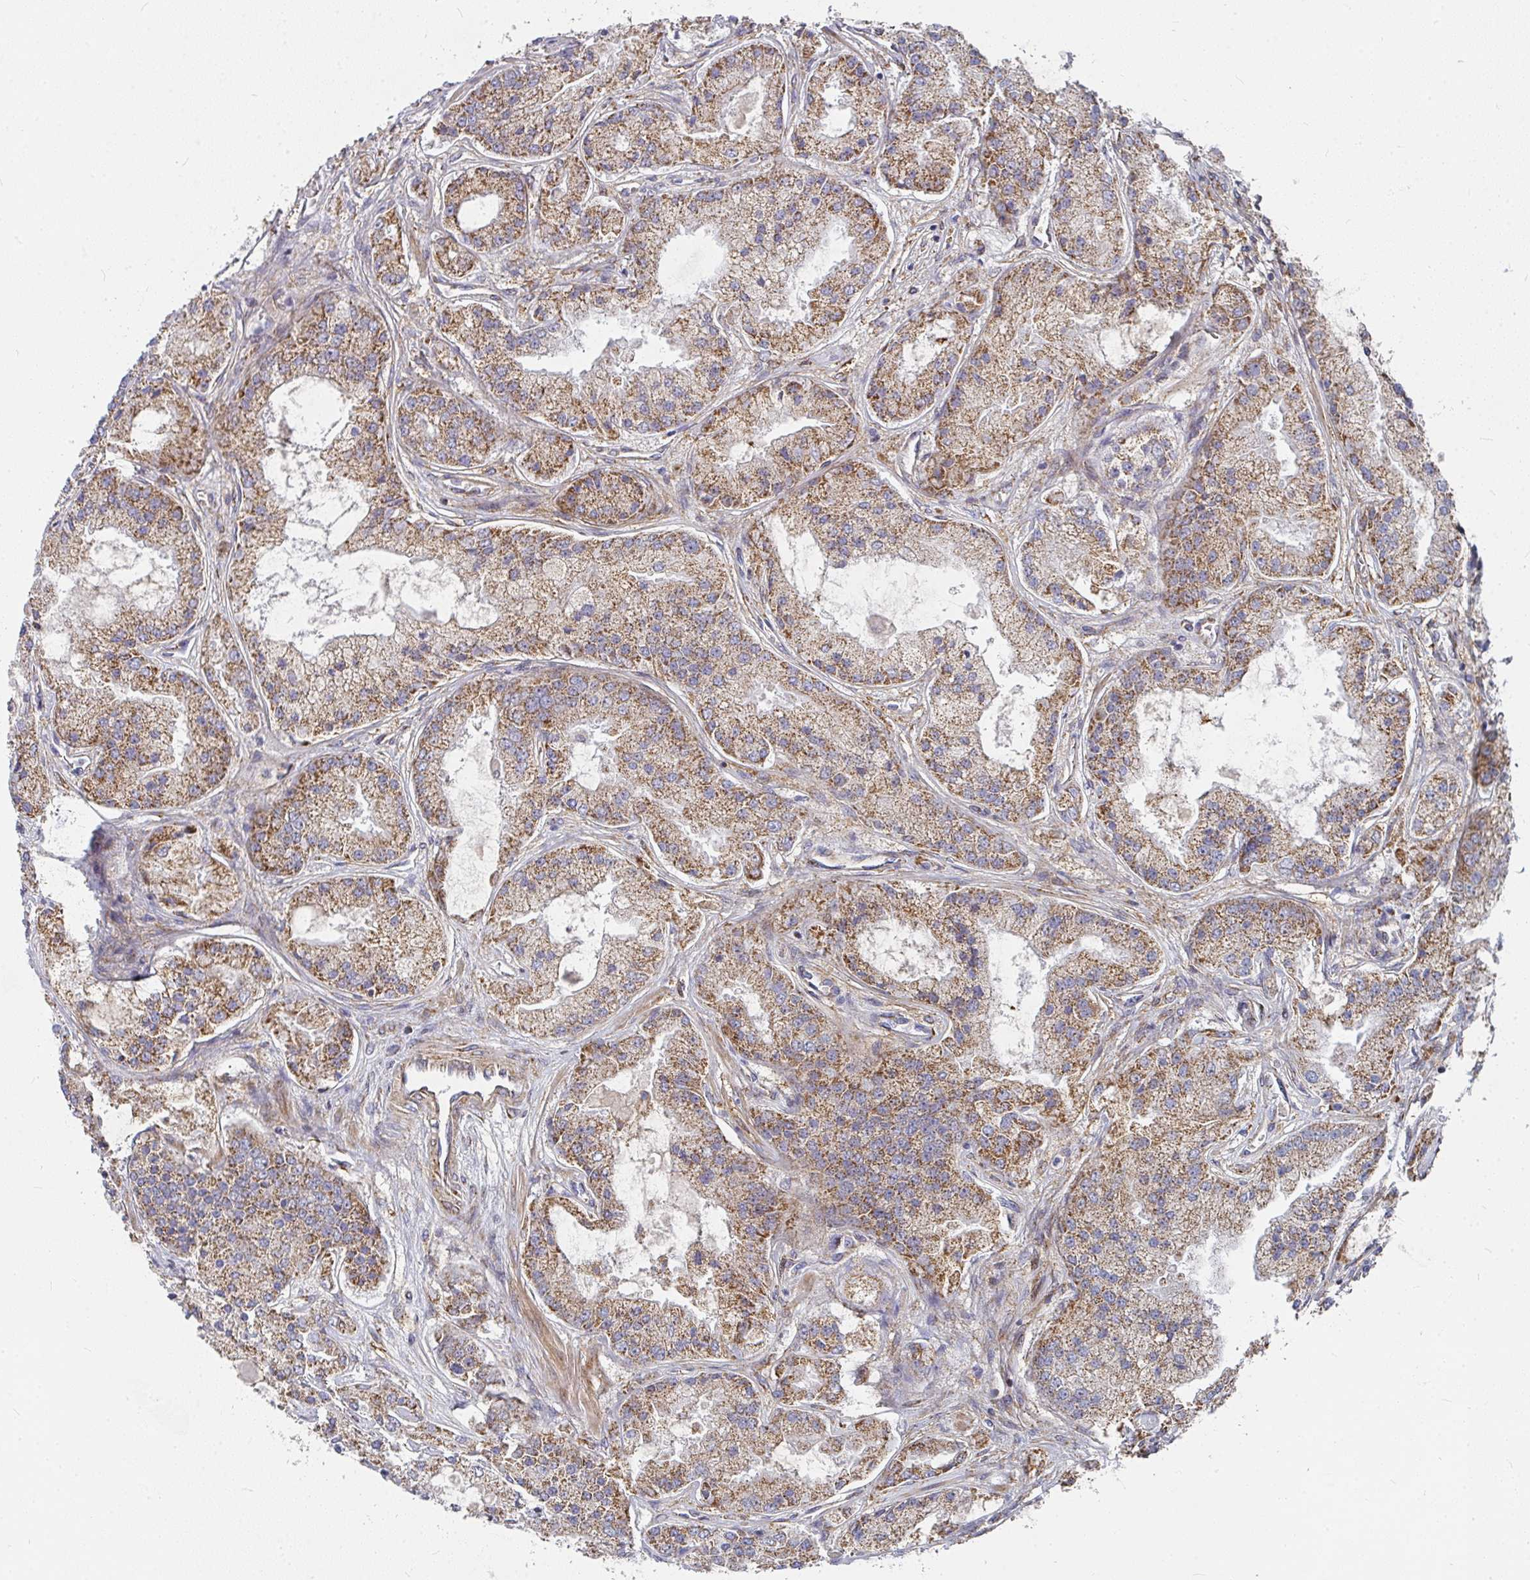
{"staining": {"intensity": "moderate", "quantity": ">75%", "location": "cytoplasmic/membranous"}, "tissue": "prostate cancer", "cell_type": "Tumor cells", "image_type": "cancer", "snomed": [{"axis": "morphology", "description": "Adenocarcinoma, High grade"}, {"axis": "topography", "description": "Prostate"}], "caption": "The immunohistochemical stain labels moderate cytoplasmic/membranous positivity in tumor cells of prostate cancer (adenocarcinoma (high-grade)) tissue. The staining was performed using DAB (3,3'-diaminobenzidine) to visualize the protein expression in brown, while the nuclei were stained in blue with hematoxylin (Magnification: 20x).", "gene": "RHEBL1", "patient": {"sex": "male", "age": 67}}